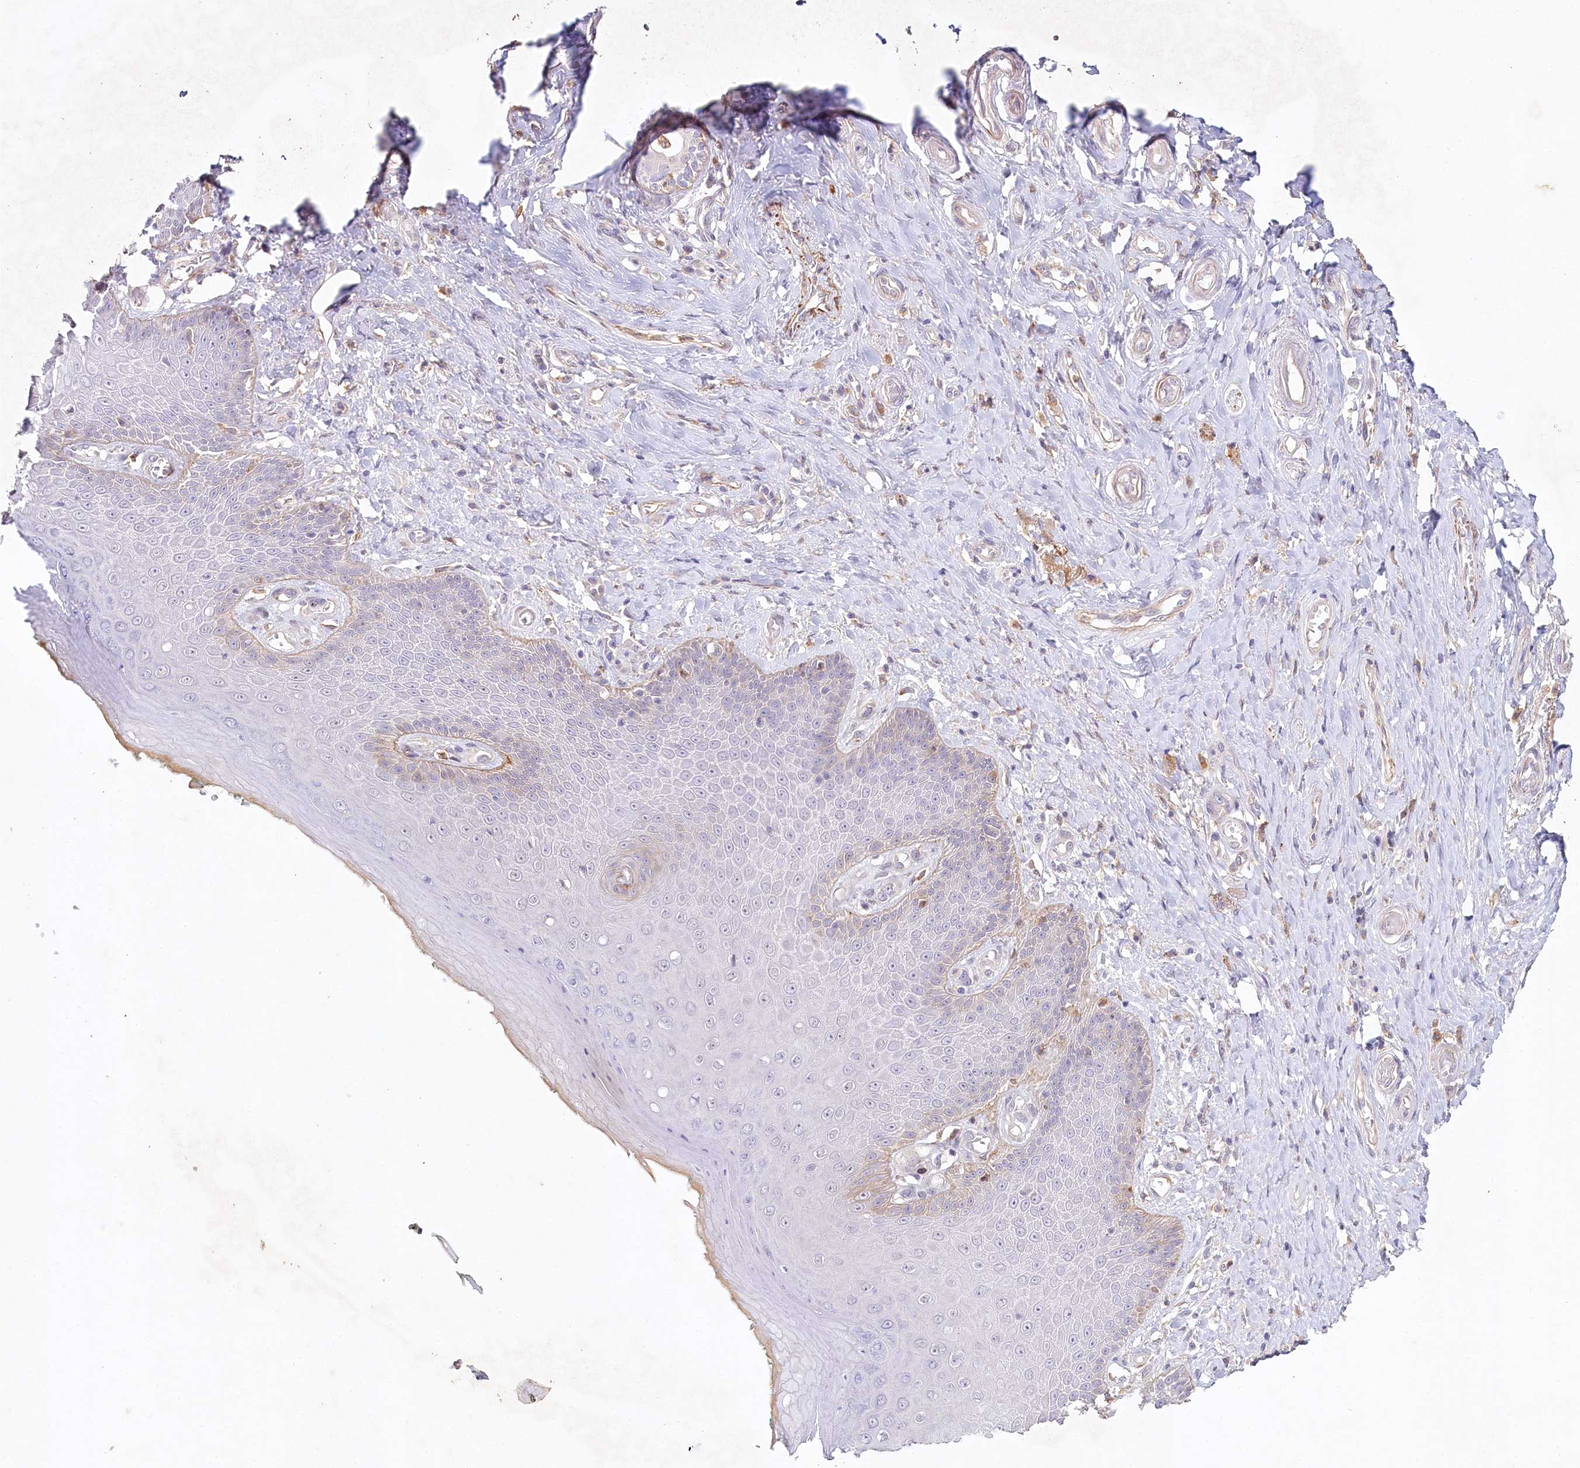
{"staining": {"intensity": "negative", "quantity": "none", "location": "none"}, "tissue": "skin", "cell_type": "Epidermal cells", "image_type": "normal", "snomed": [{"axis": "morphology", "description": "Normal tissue, NOS"}, {"axis": "topography", "description": "Anal"}], "caption": "Immunohistochemistry (IHC) image of unremarkable skin stained for a protein (brown), which shows no staining in epidermal cells.", "gene": "ALDH3B1", "patient": {"sex": "male", "age": 78}}